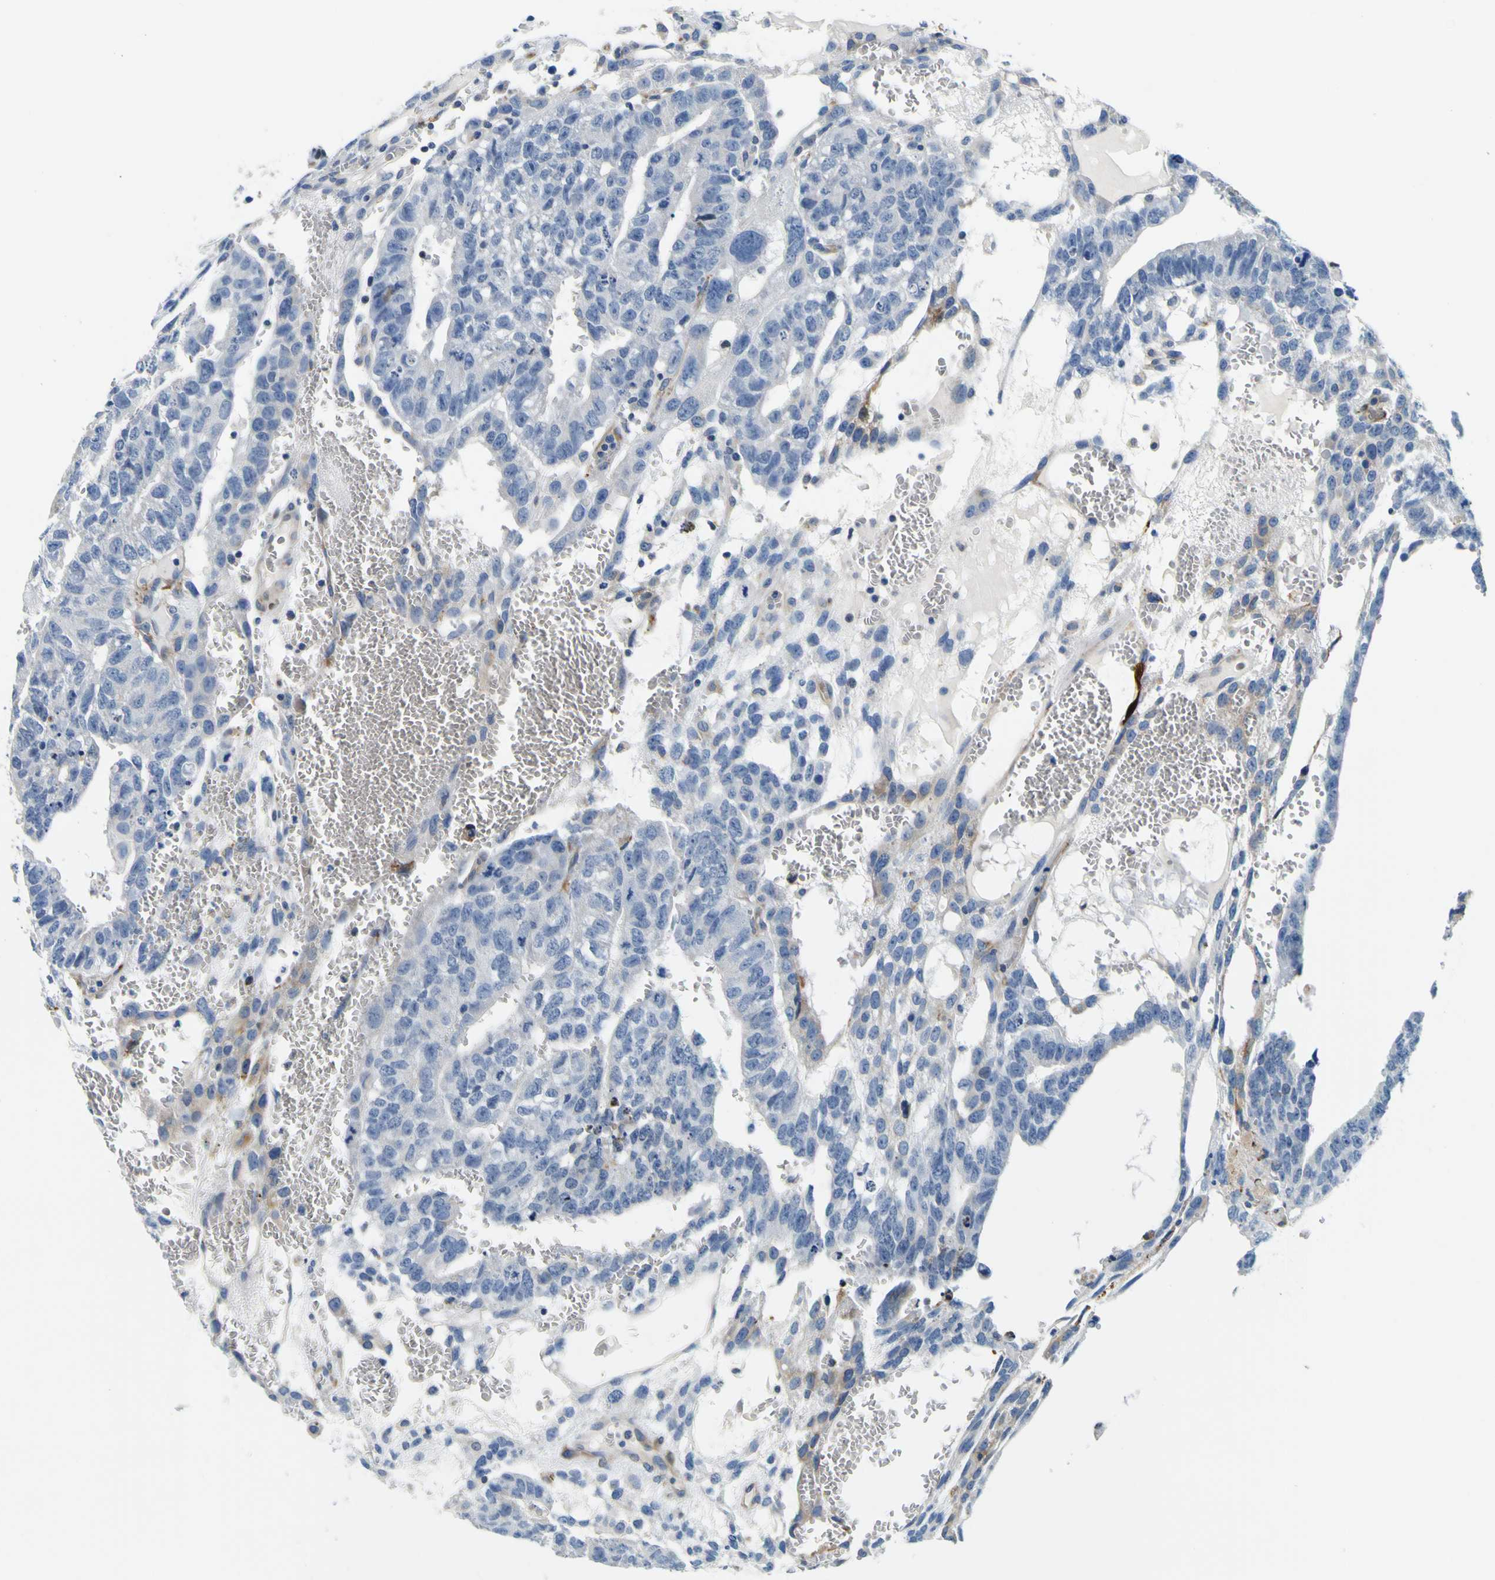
{"staining": {"intensity": "negative", "quantity": "none", "location": "none"}, "tissue": "testis cancer", "cell_type": "Tumor cells", "image_type": "cancer", "snomed": [{"axis": "morphology", "description": "Seminoma, NOS"}, {"axis": "morphology", "description": "Carcinoma, Embryonal, NOS"}, {"axis": "topography", "description": "Testis"}], "caption": "Embryonal carcinoma (testis) stained for a protein using immunohistochemistry reveals no expression tumor cells.", "gene": "NLRP3", "patient": {"sex": "male", "age": 52}}